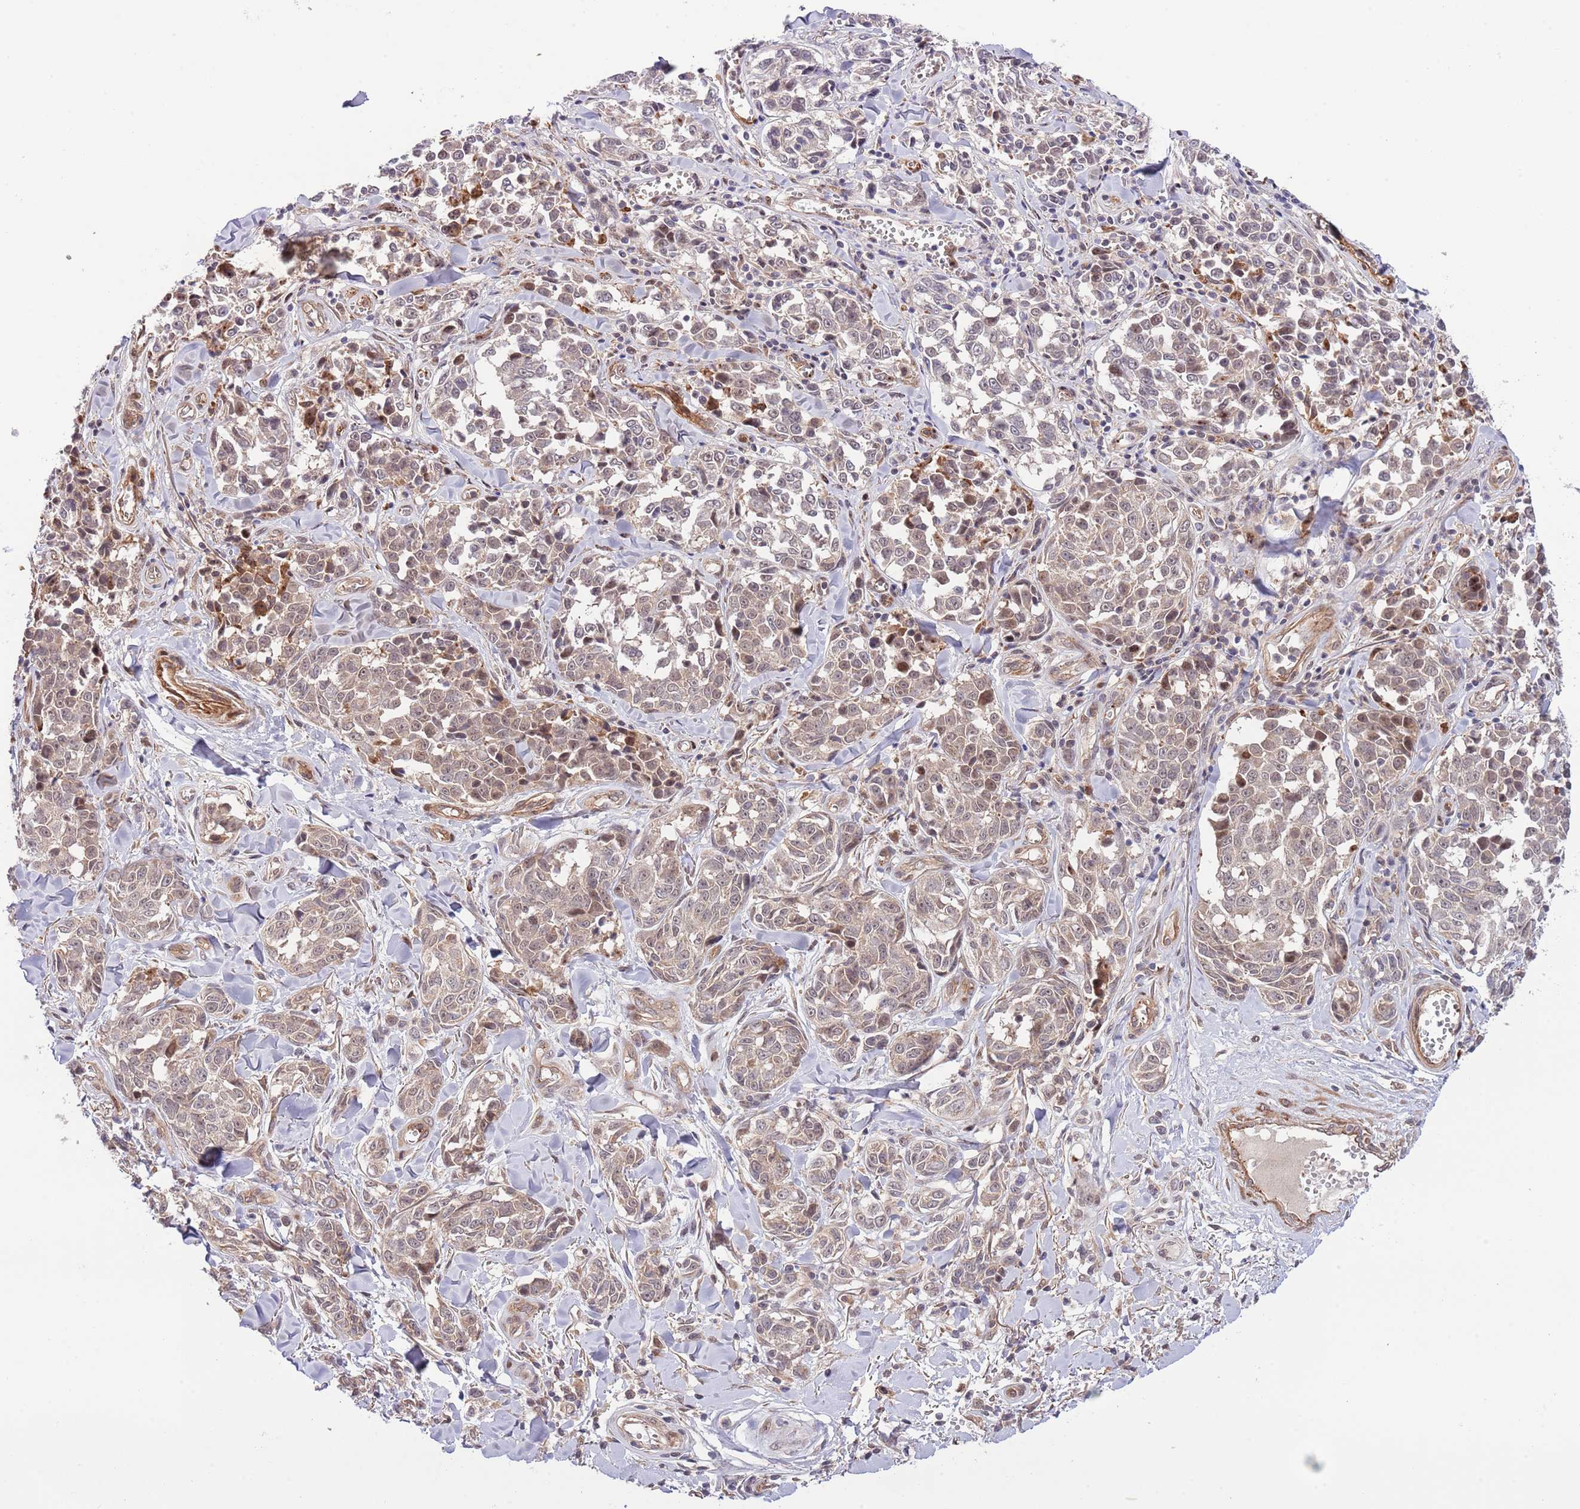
{"staining": {"intensity": "weak", "quantity": "25%-75%", "location": "cytoplasmic/membranous"}, "tissue": "melanoma", "cell_type": "Tumor cells", "image_type": "cancer", "snomed": [{"axis": "morphology", "description": "Malignant melanoma, NOS"}, {"axis": "topography", "description": "Skin"}], "caption": "Weak cytoplasmic/membranous protein expression is appreciated in approximately 25%-75% of tumor cells in malignant melanoma.", "gene": "PRR16", "patient": {"sex": "female", "age": 64}}